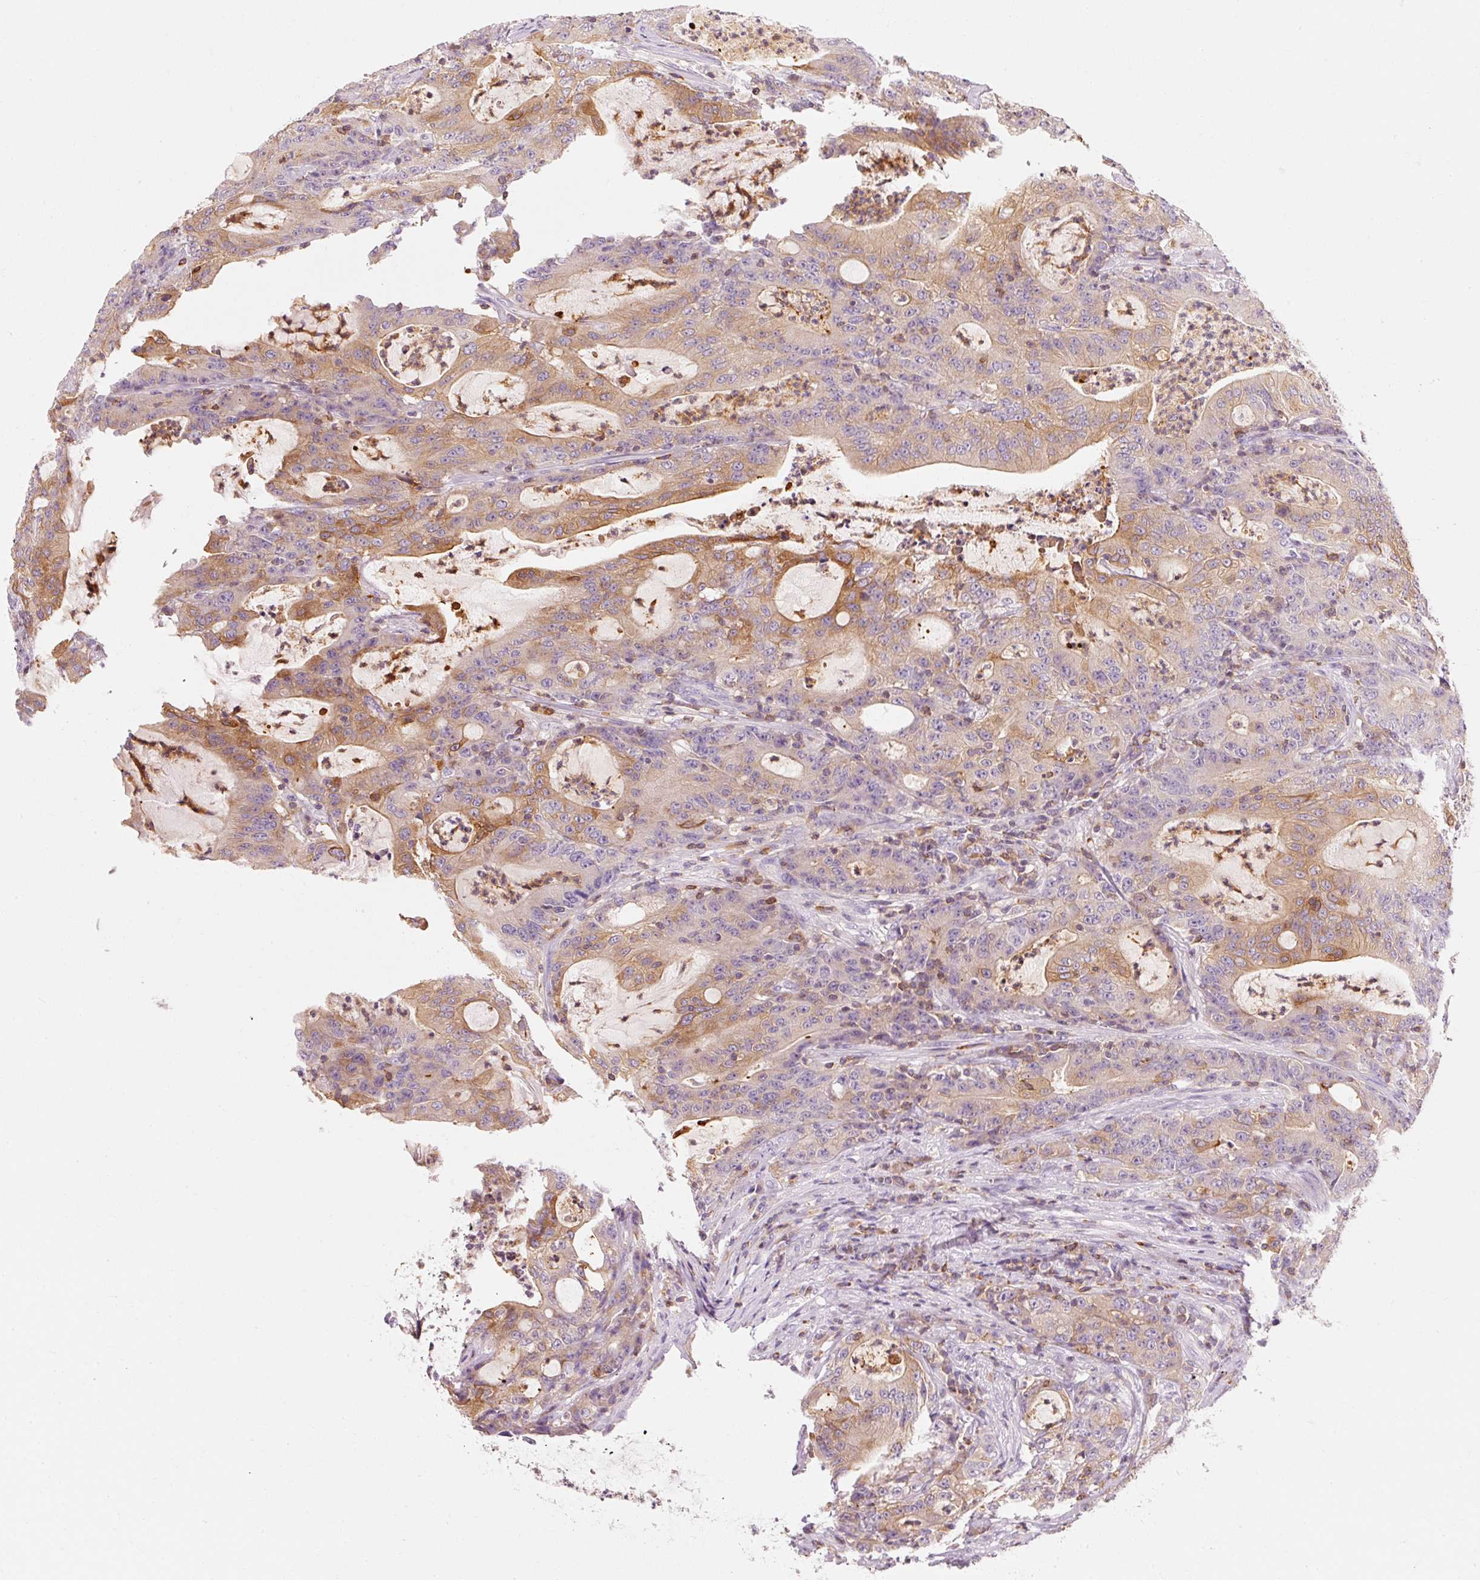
{"staining": {"intensity": "moderate", "quantity": "25%-75%", "location": "cytoplasmic/membranous"}, "tissue": "colorectal cancer", "cell_type": "Tumor cells", "image_type": "cancer", "snomed": [{"axis": "morphology", "description": "Adenocarcinoma, NOS"}, {"axis": "topography", "description": "Colon"}], "caption": "Protein expression analysis of human adenocarcinoma (colorectal) reveals moderate cytoplasmic/membranous expression in approximately 25%-75% of tumor cells.", "gene": "OR8K1", "patient": {"sex": "male", "age": 83}}